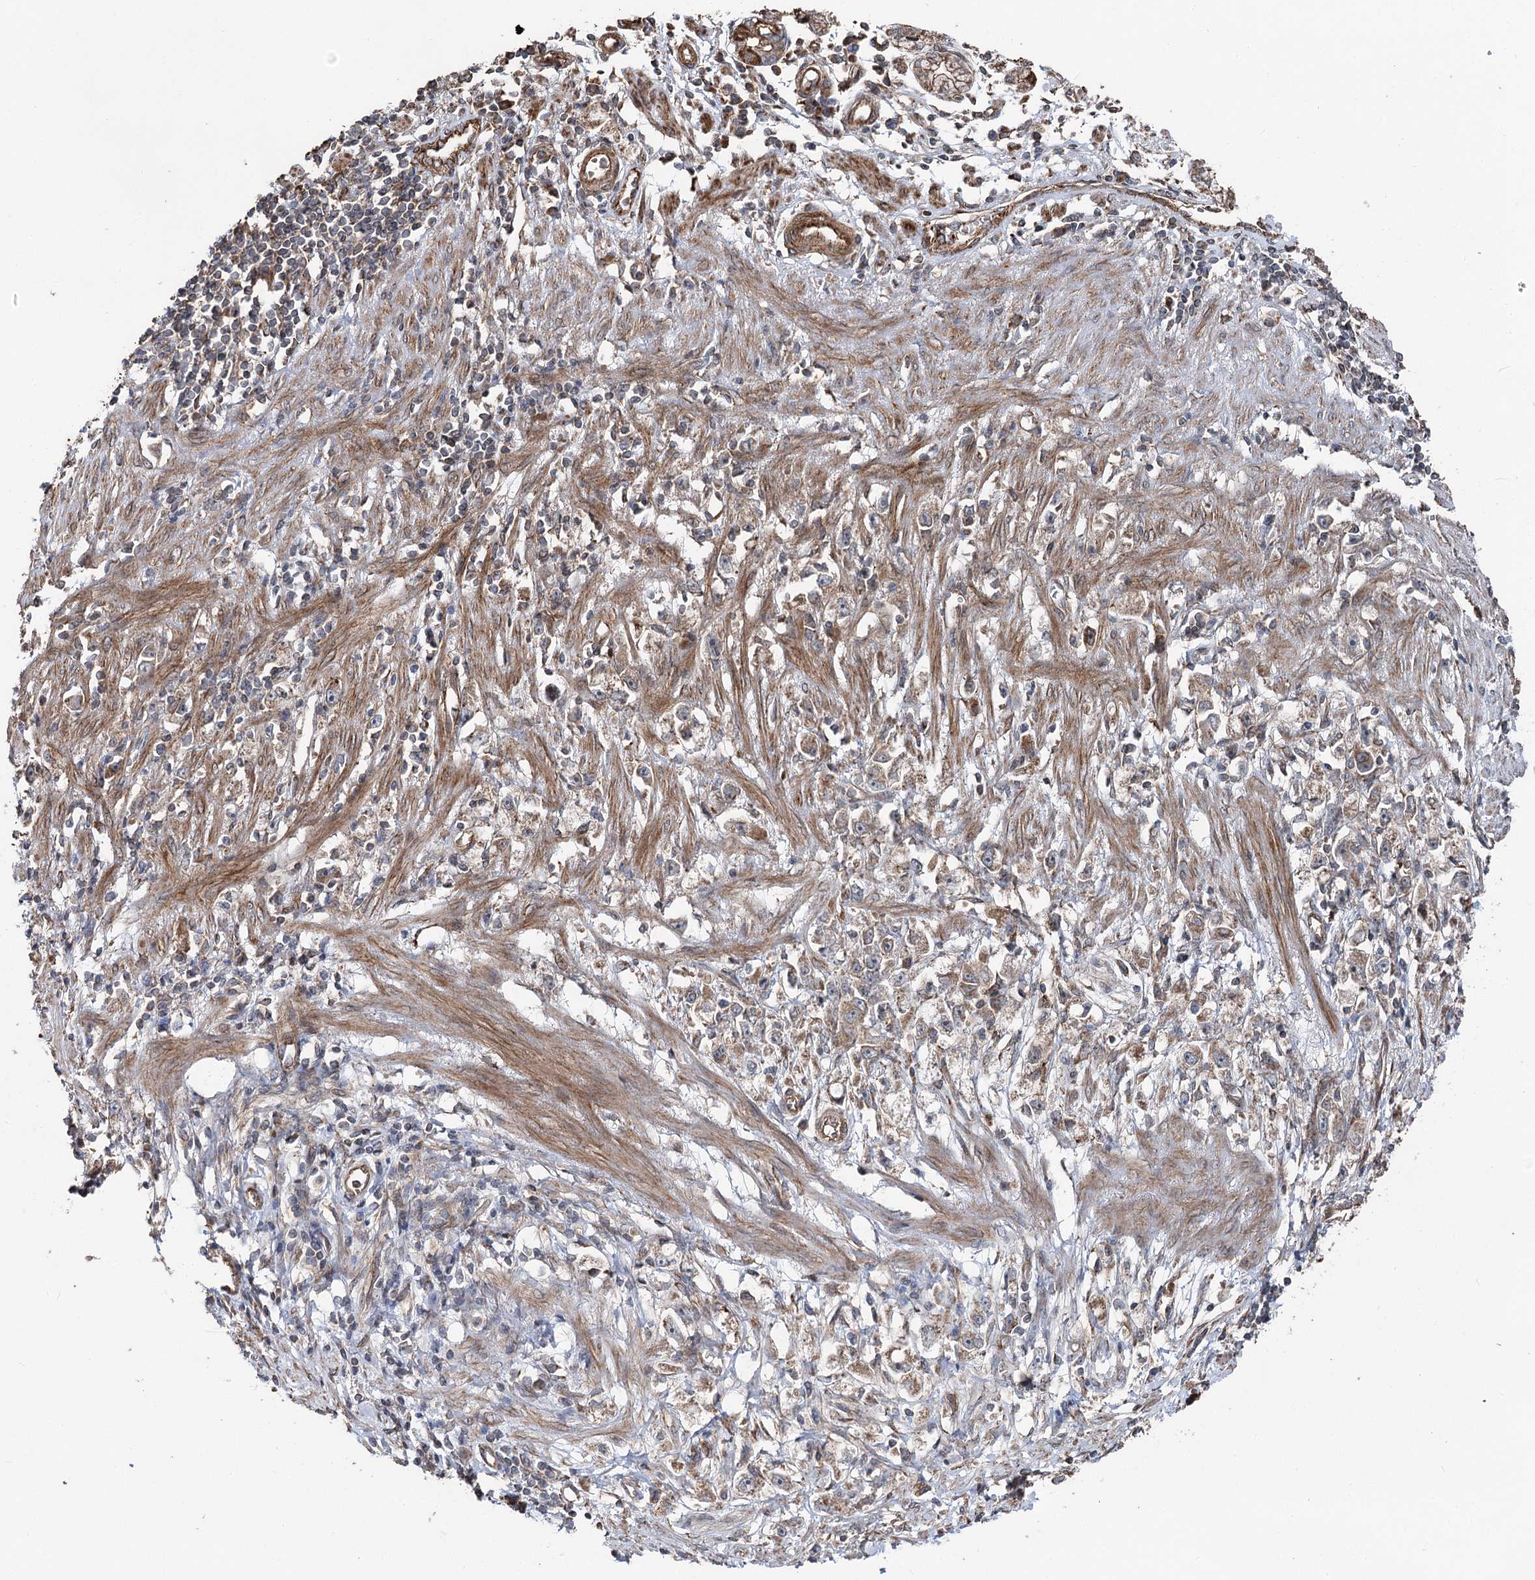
{"staining": {"intensity": "weak", "quantity": ">75%", "location": "cytoplasmic/membranous"}, "tissue": "stomach cancer", "cell_type": "Tumor cells", "image_type": "cancer", "snomed": [{"axis": "morphology", "description": "Adenocarcinoma, NOS"}, {"axis": "topography", "description": "Stomach"}], "caption": "DAB immunohistochemical staining of stomach adenocarcinoma exhibits weak cytoplasmic/membranous protein expression in approximately >75% of tumor cells. Nuclei are stained in blue.", "gene": "ITFG2", "patient": {"sex": "female", "age": 59}}